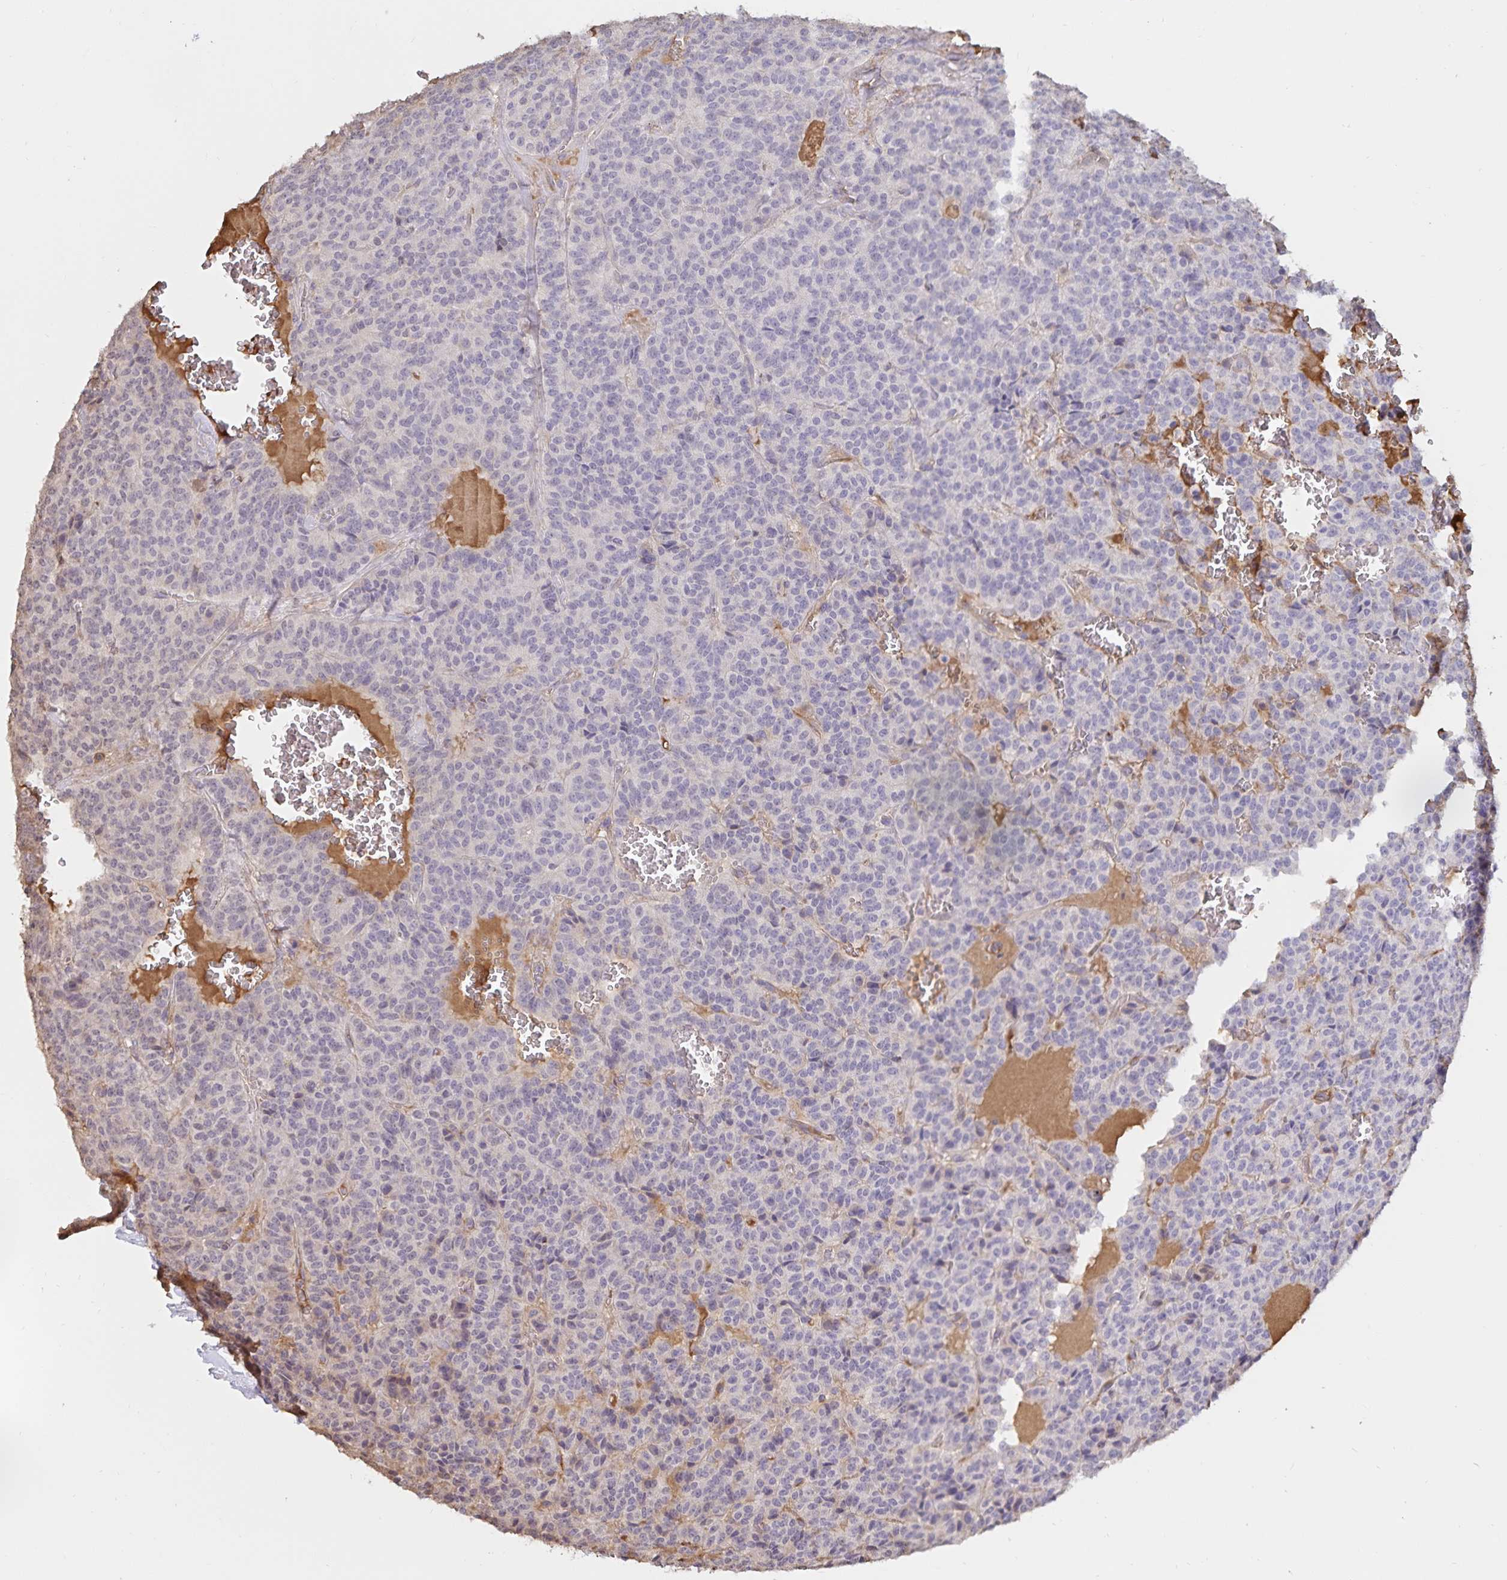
{"staining": {"intensity": "negative", "quantity": "none", "location": "none"}, "tissue": "carcinoid", "cell_type": "Tumor cells", "image_type": "cancer", "snomed": [{"axis": "morphology", "description": "Carcinoid, malignant, NOS"}, {"axis": "topography", "description": "Lung"}], "caption": "Tumor cells show no significant expression in malignant carcinoid.", "gene": "FGG", "patient": {"sex": "male", "age": 70}}